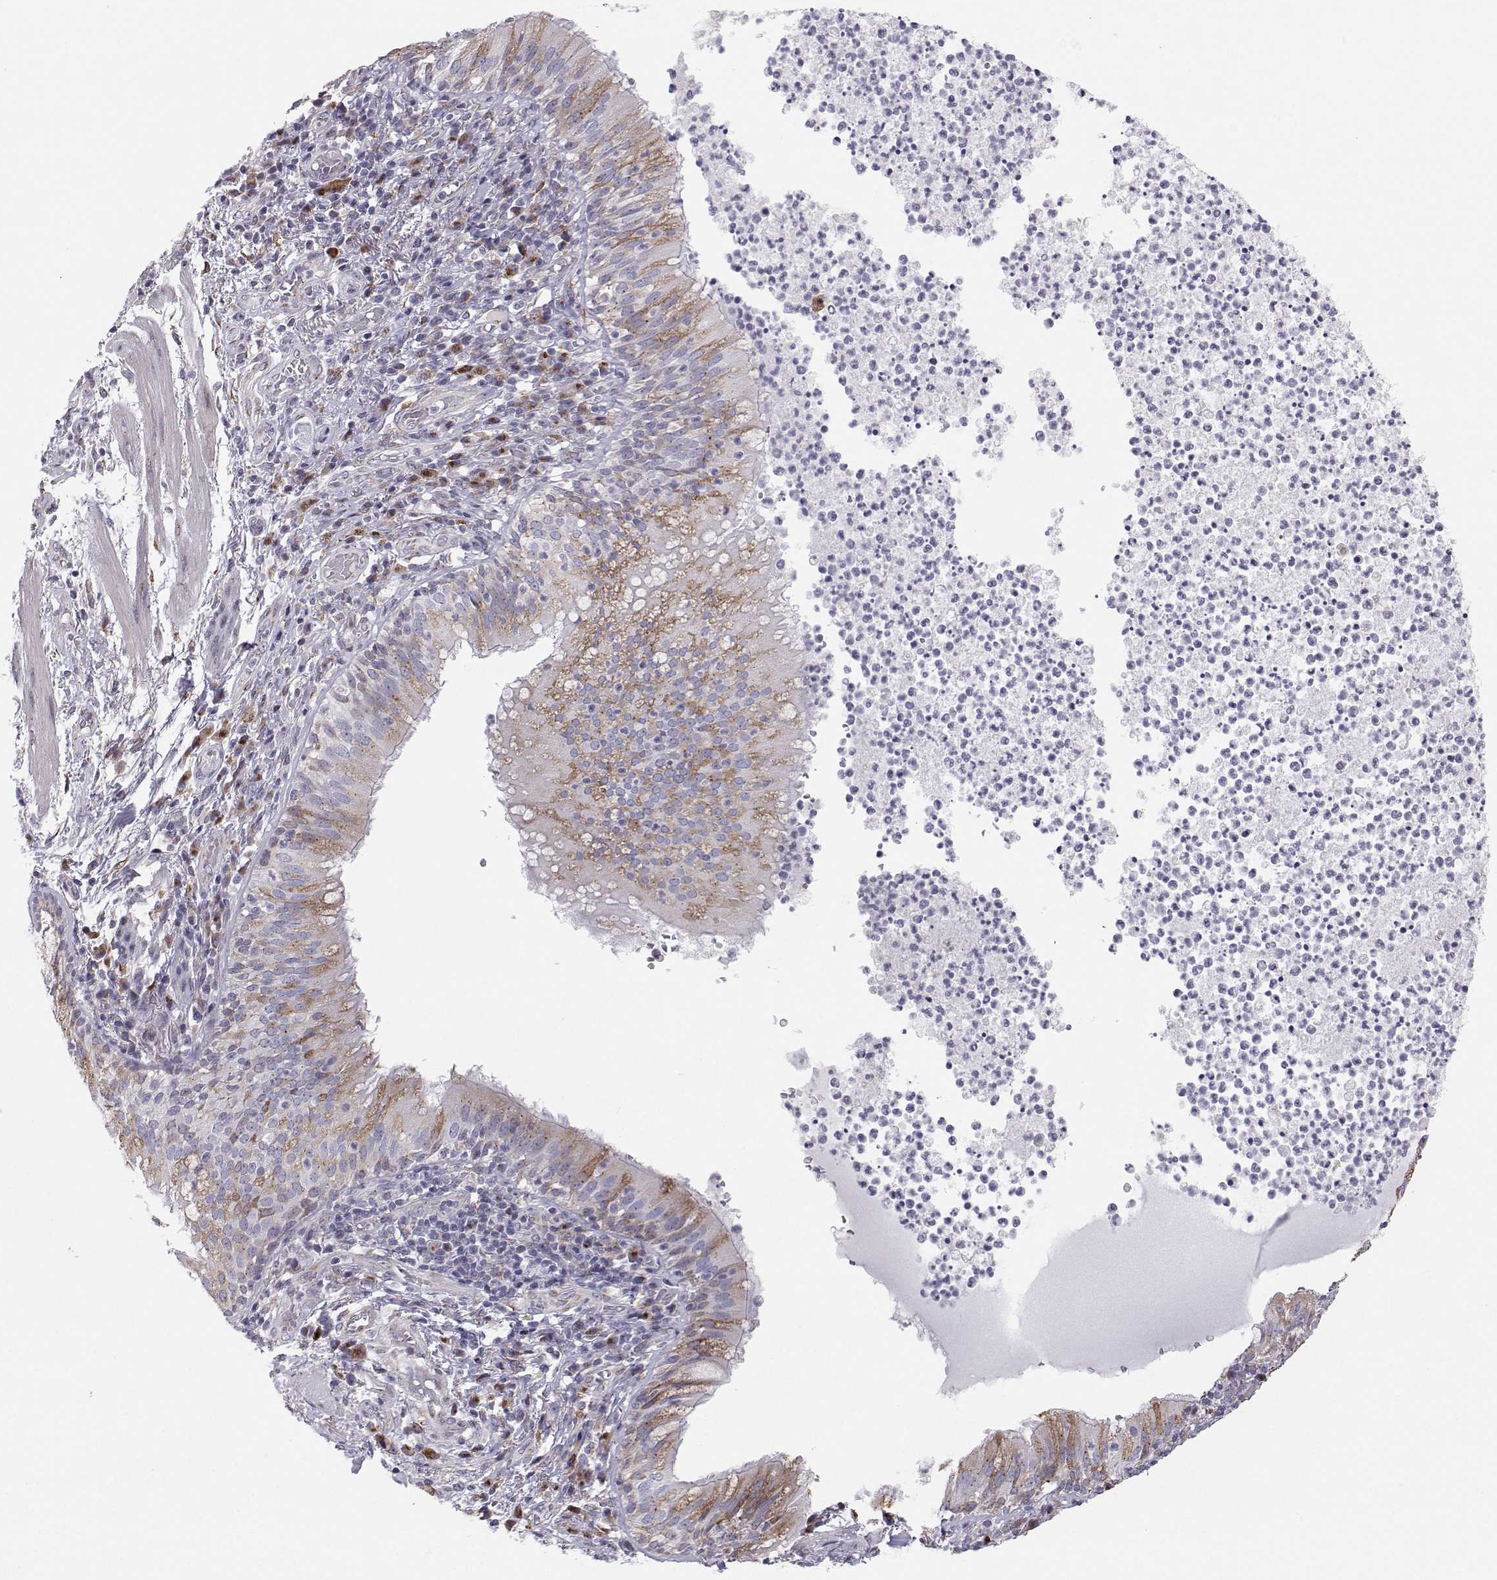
{"staining": {"intensity": "moderate", "quantity": "<25%", "location": "cytoplasmic/membranous"}, "tissue": "bronchus", "cell_type": "Respiratory epithelial cells", "image_type": "normal", "snomed": [{"axis": "morphology", "description": "Normal tissue, NOS"}, {"axis": "topography", "description": "Lymph node"}, {"axis": "topography", "description": "Bronchus"}], "caption": "Immunohistochemical staining of normal bronchus displays moderate cytoplasmic/membranous protein positivity in about <25% of respiratory epithelial cells.", "gene": "STARD13", "patient": {"sex": "male", "age": 56}}